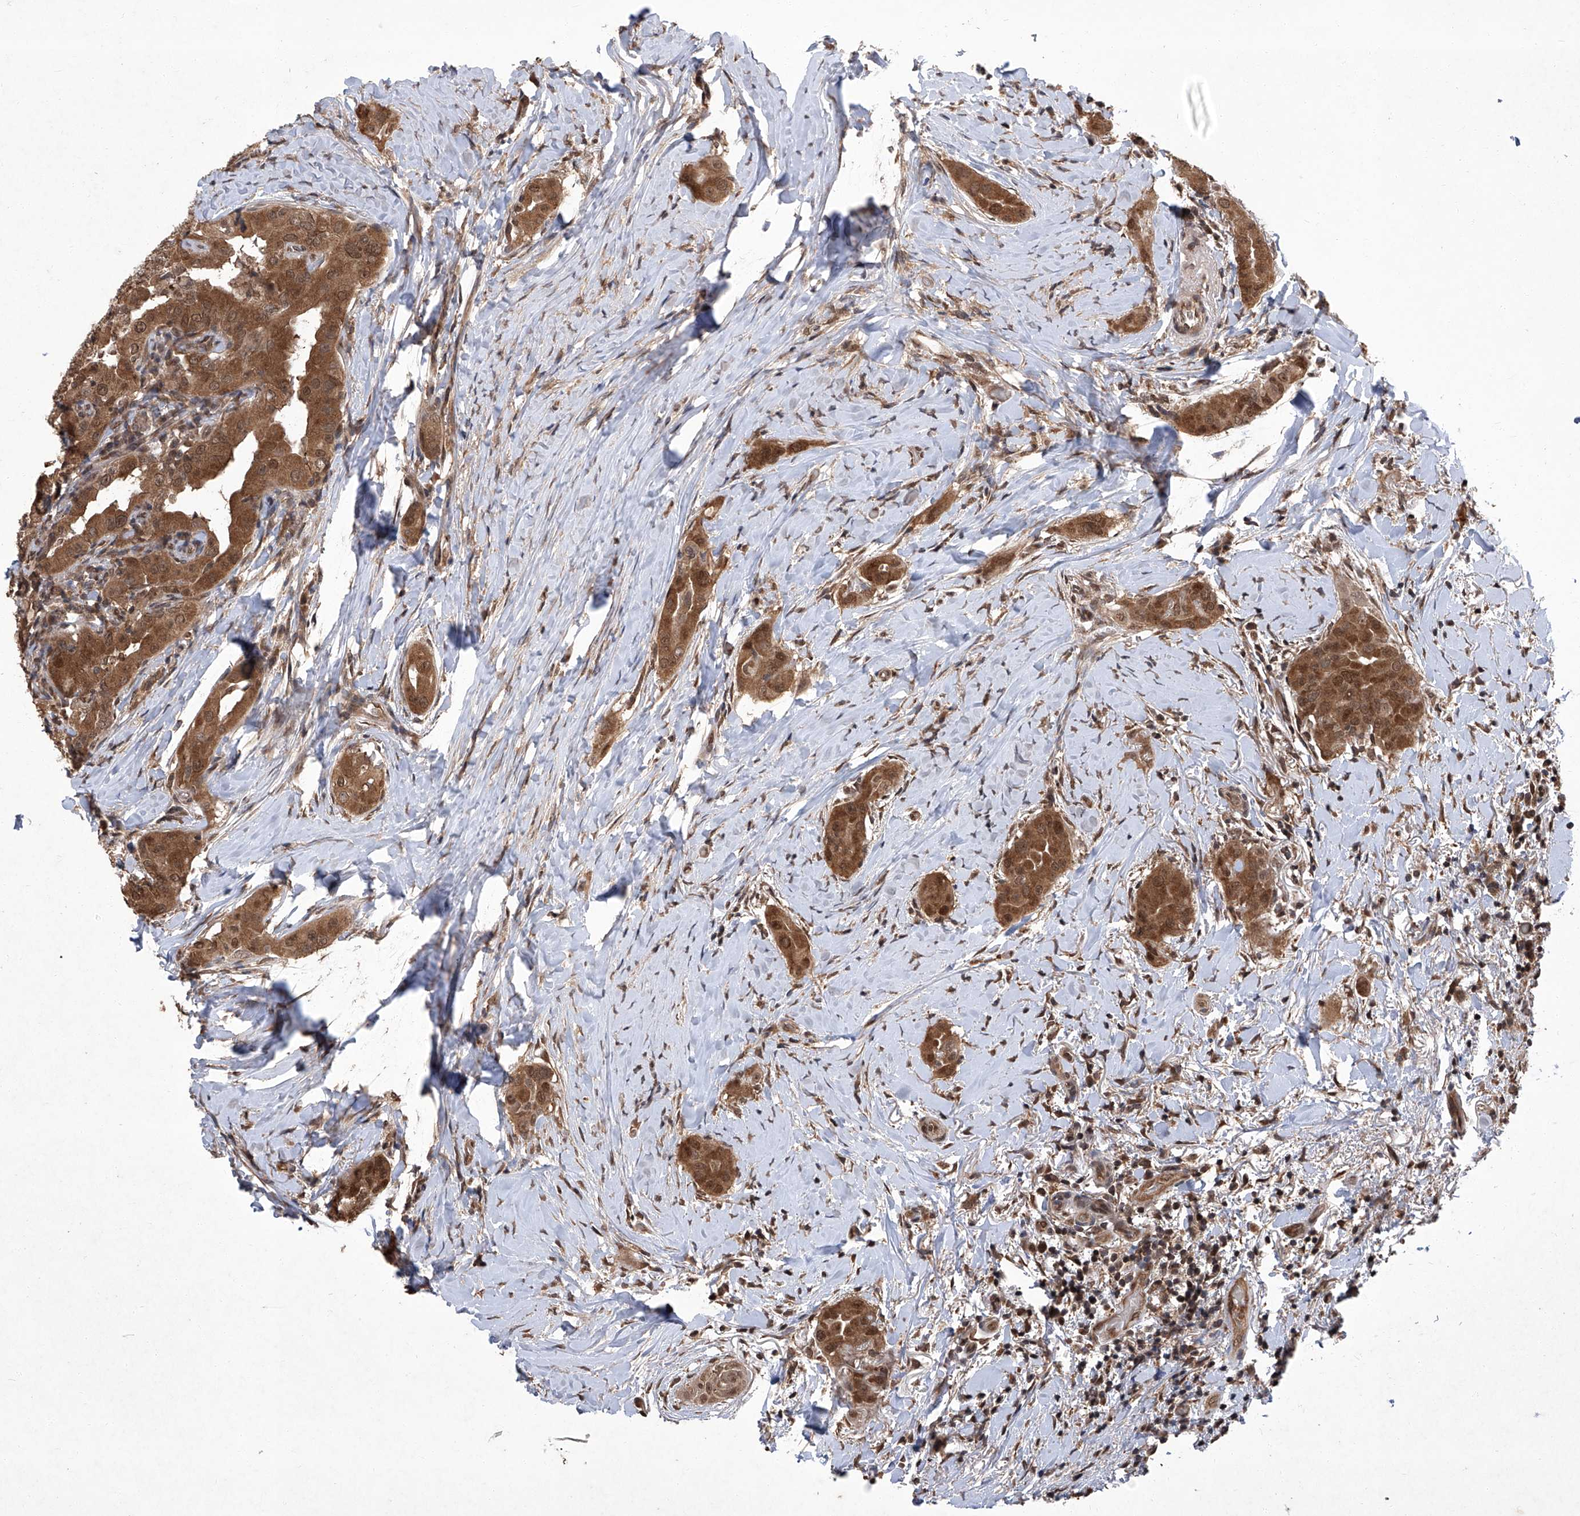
{"staining": {"intensity": "strong", "quantity": ">75%", "location": "cytoplasmic/membranous,nuclear"}, "tissue": "thyroid cancer", "cell_type": "Tumor cells", "image_type": "cancer", "snomed": [{"axis": "morphology", "description": "Papillary adenocarcinoma, NOS"}, {"axis": "topography", "description": "Thyroid gland"}], "caption": "Tumor cells show strong cytoplasmic/membranous and nuclear expression in about >75% of cells in thyroid cancer. (brown staining indicates protein expression, while blue staining denotes nuclei).", "gene": "TSNAX", "patient": {"sex": "male", "age": 33}}